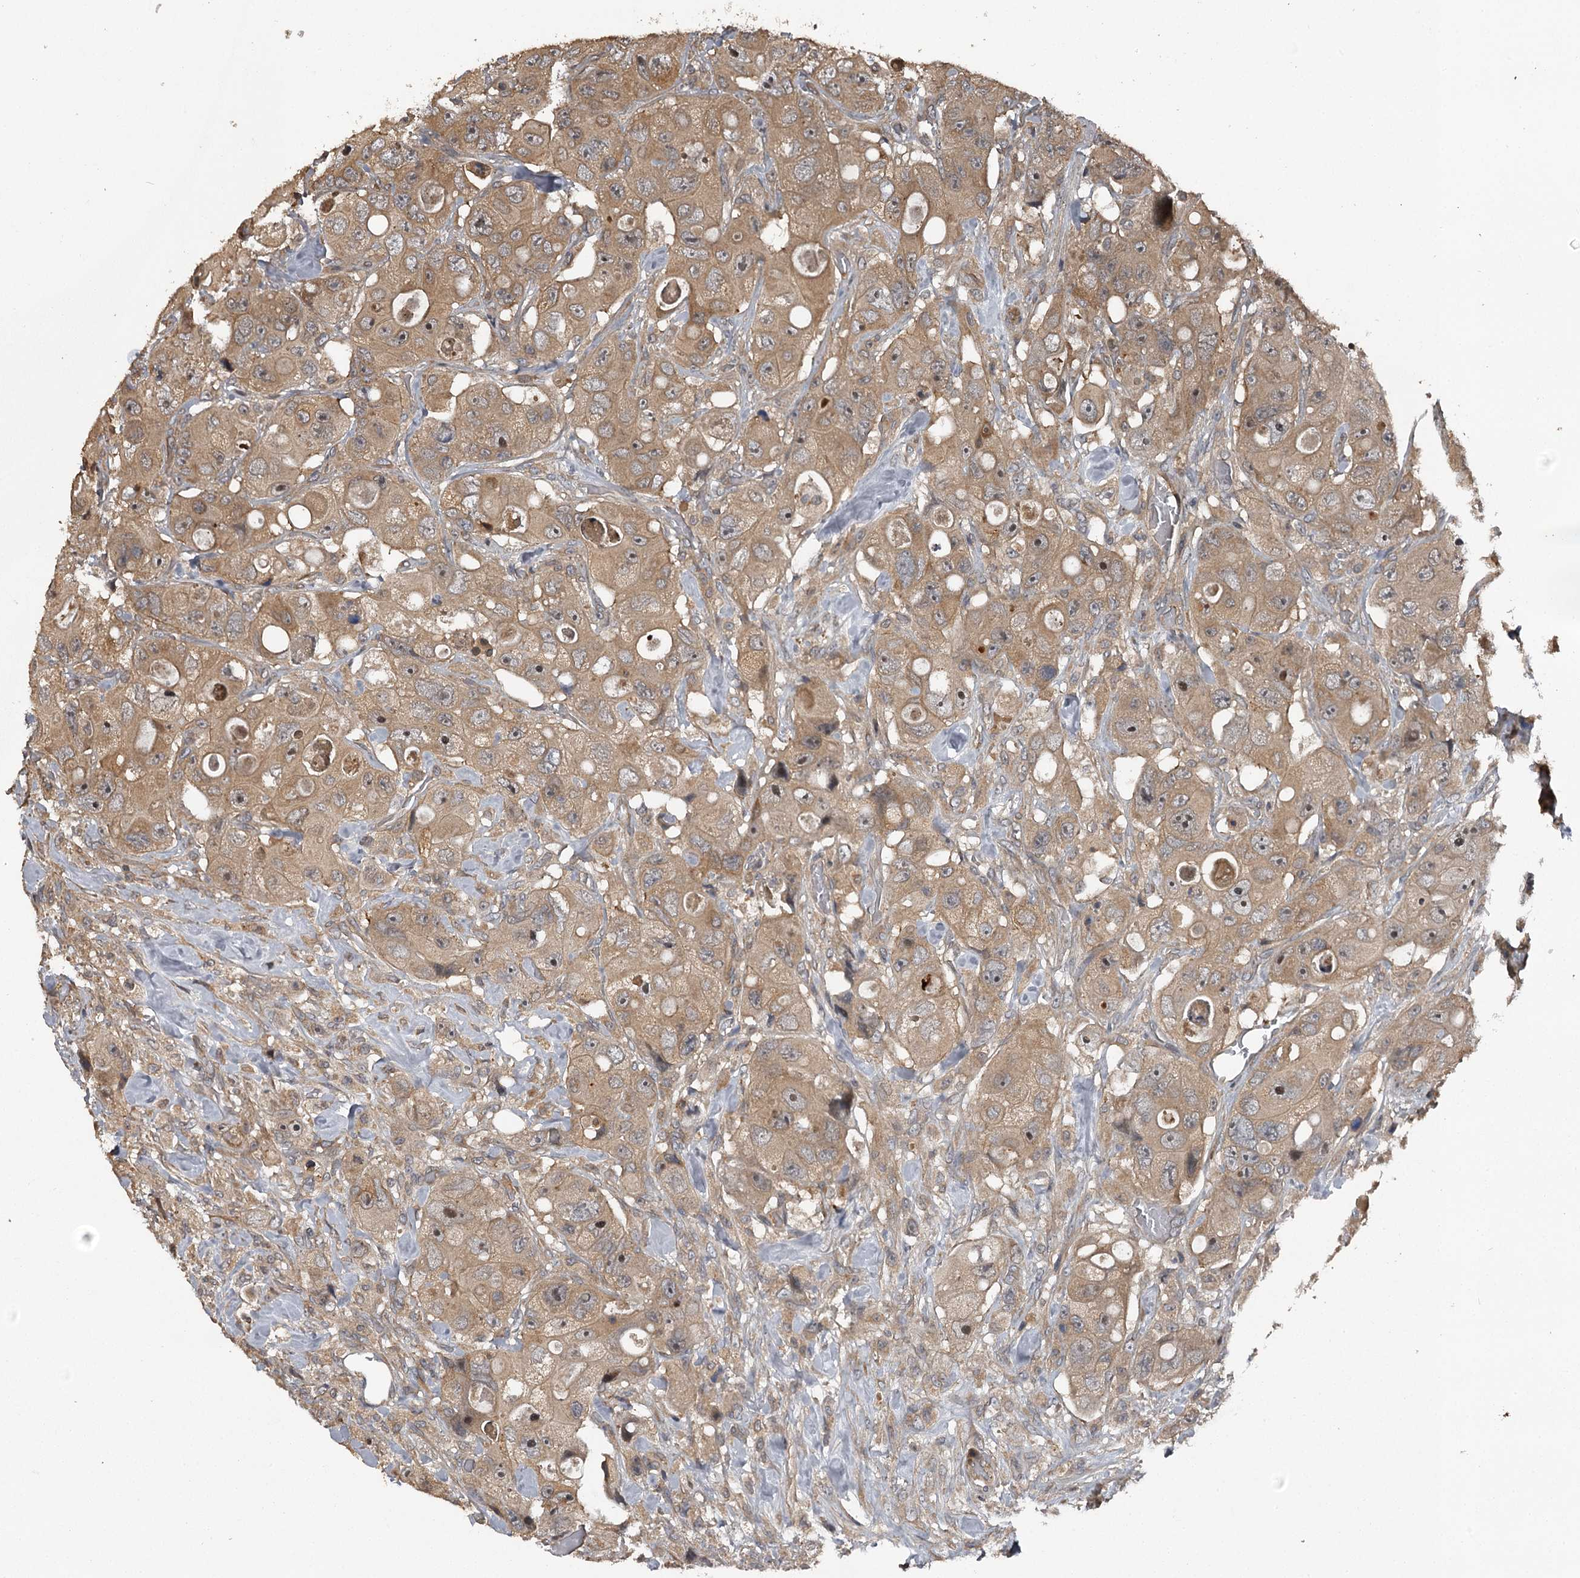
{"staining": {"intensity": "moderate", "quantity": ">75%", "location": "cytoplasmic/membranous,nuclear"}, "tissue": "colorectal cancer", "cell_type": "Tumor cells", "image_type": "cancer", "snomed": [{"axis": "morphology", "description": "Adenocarcinoma, NOS"}, {"axis": "topography", "description": "Colon"}], "caption": "Colorectal adenocarcinoma stained for a protein (brown) reveals moderate cytoplasmic/membranous and nuclear positive expression in approximately >75% of tumor cells.", "gene": "RAB21", "patient": {"sex": "female", "age": 46}}